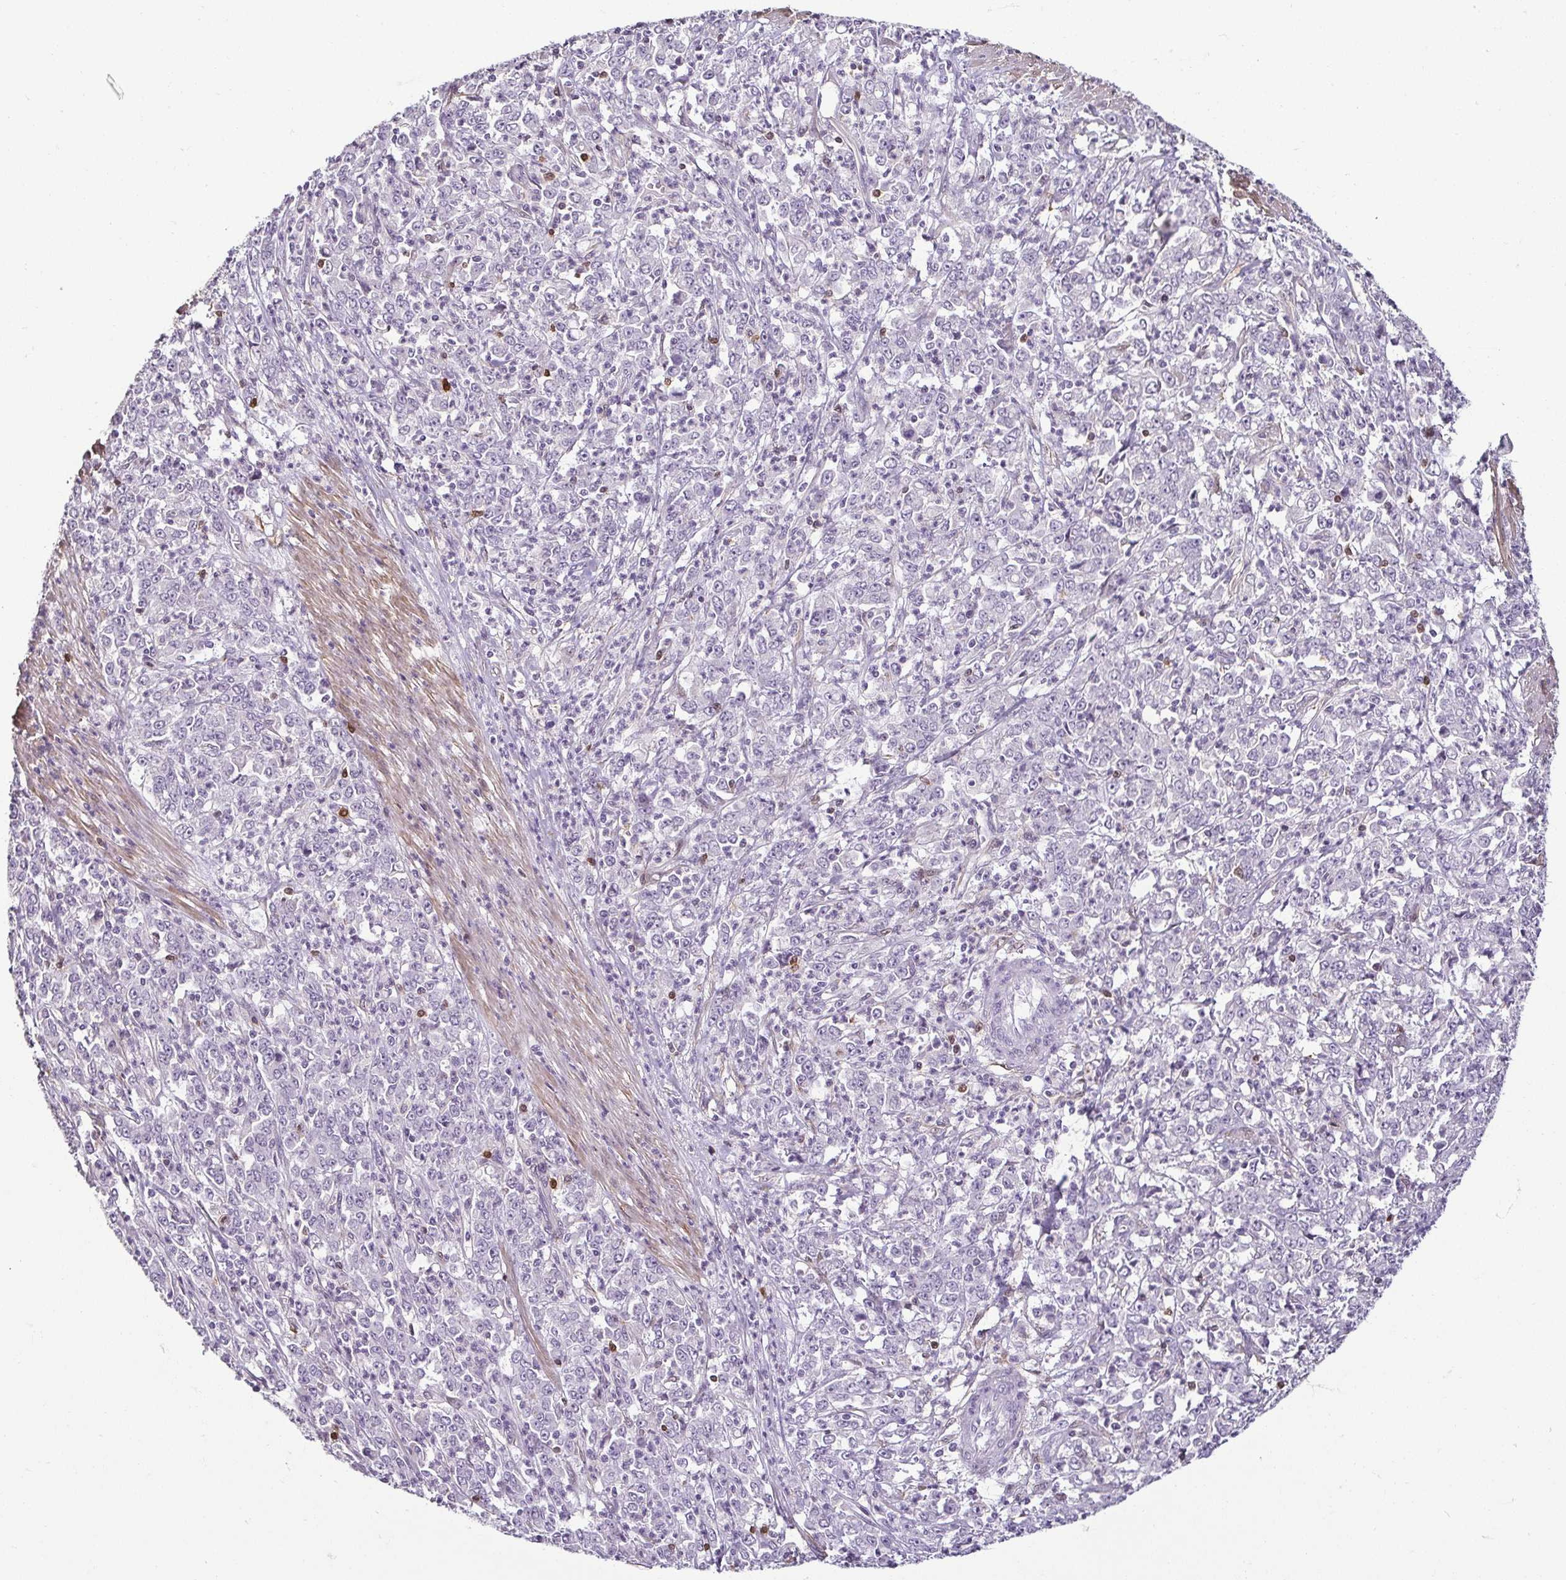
{"staining": {"intensity": "negative", "quantity": "none", "location": "none"}, "tissue": "stomach cancer", "cell_type": "Tumor cells", "image_type": "cancer", "snomed": [{"axis": "morphology", "description": "Adenocarcinoma, NOS"}, {"axis": "topography", "description": "Stomach, lower"}], "caption": "This is an IHC micrograph of stomach adenocarcinoma. There is no staining in tumor cells.", "gene": "HOPX", "patient": {"sex": "female", "age": 71}}